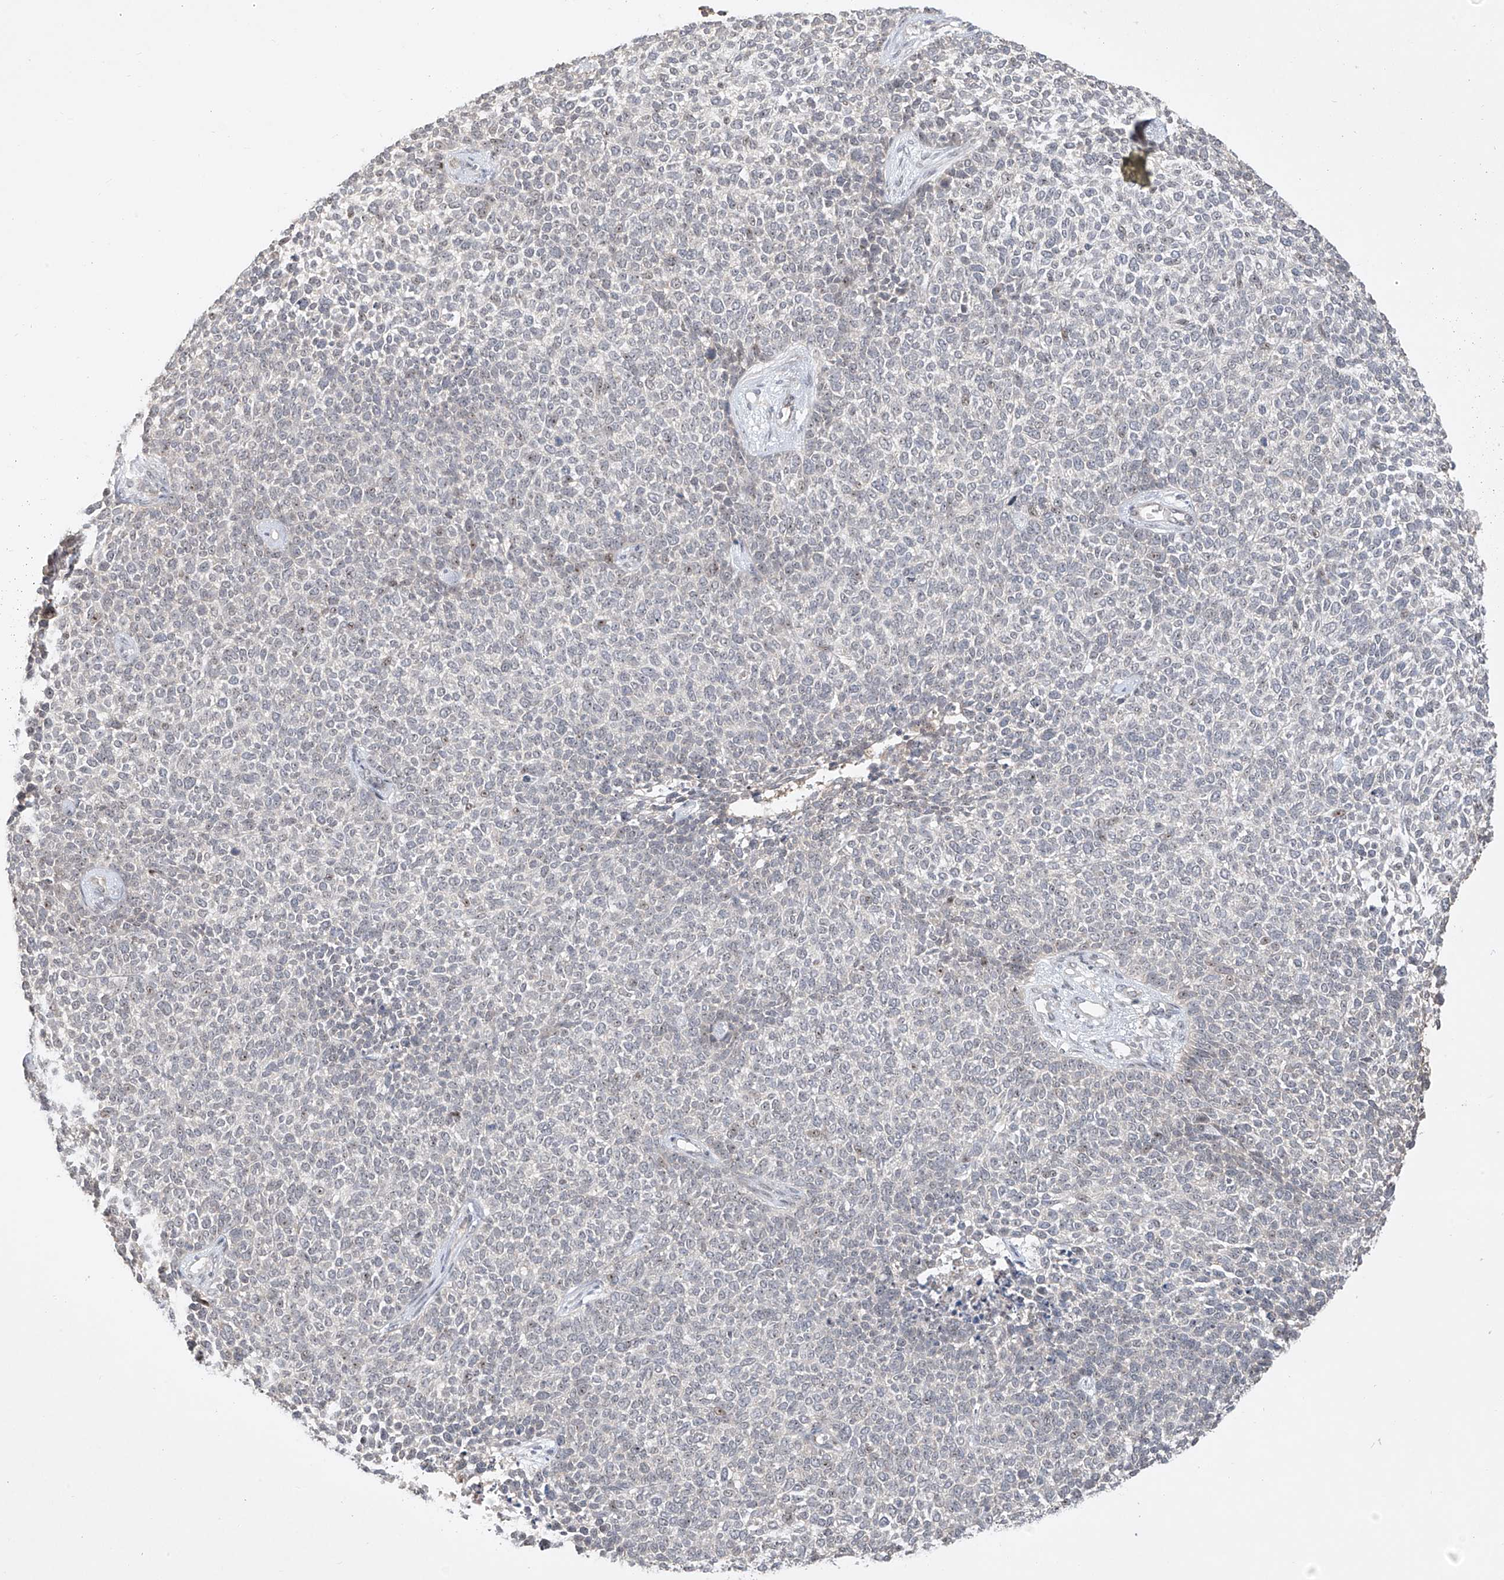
{"staining": {"intensity": "negative", "quantity": "none", "location": "none"}, "tissue": "skin cancer", "cell_type": "Tumor cells", "image_type": "cancer", "snomed": [{"axis": "morphology", "description": "Basal cell carcinoma"}, {"axis": "topography", "description": "Skin"}], "caption": "Human skin cancer (basal cell carcinoma) stained for a protein using immunohistochemistry (IHC) exhibits no expression in tumor cells.", "gene": "TASP1", "patient": {"sex": "female", "age": 84}}